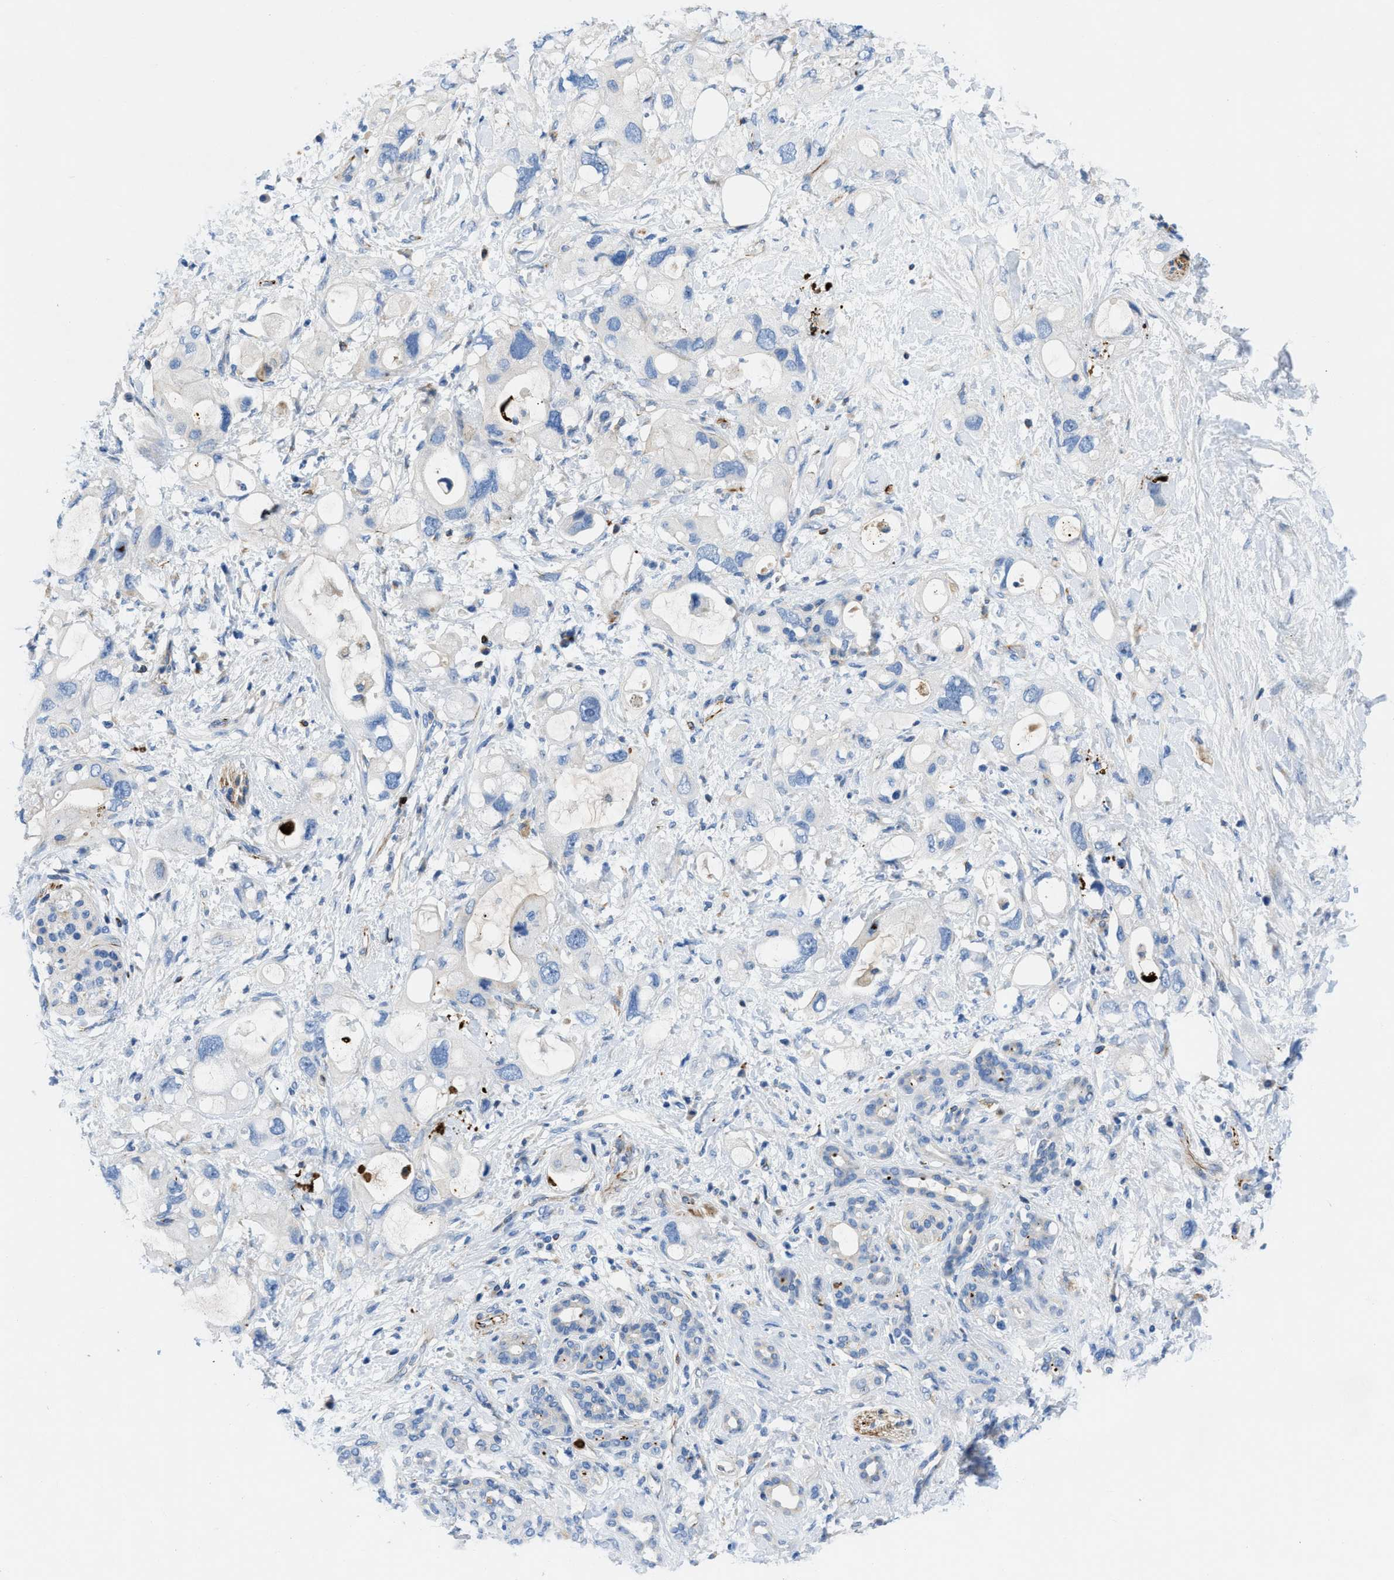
{"staining": {"intensity": "negative", "quantity": "none", "location": "none"}, "tissue": "pancreatic cancer", "cell_type": "Tumor cells", "image_type": "cancer", "snomed": [{"axis": "morphology", "description": "Adenocarcinoma, NOS"}, {"axis": "topography", "description": "Pancreas"}], "caption": "Human pancreatic cancer stained for a protein using immunohistochemistry (IHC) displays no staining in tumor cells.", "gene": "XCR1", "patient": {"sex": "female", "age": 56}}